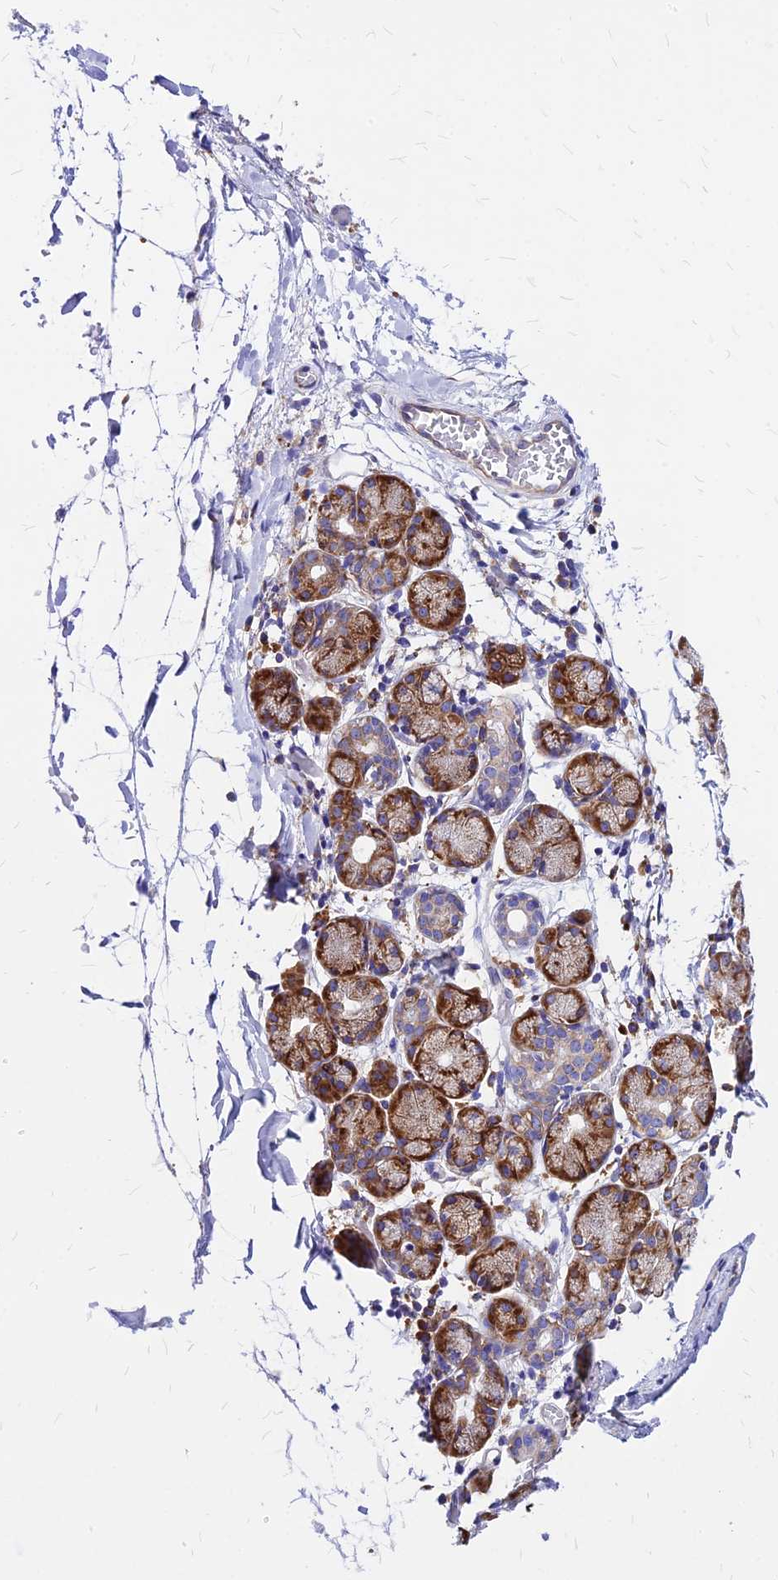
{"staining": {"intensity": "strong", "quantity": "25%-75%", "location": "cytoplasmic/membranous"}, "tissue": "salivary gland", "cell_type": "Glandular cells", "image_type": "normal", "snomed": [{"axis": "morphology", "description": "Normal tissue, NOS"}, {"axis": "topography", "description": "Salivary gland"}], "caption": "Protein staining of benign salivary gland demonstrates strong cytoplasmic/membranous positivity in about 25%-75% of glandular cells. Immunohistochemistry (ihc) stains the protein in brown and the nuclei are stained blue.", "gene": "RPL19", "patient": {"sex": "female", "age": 24}}